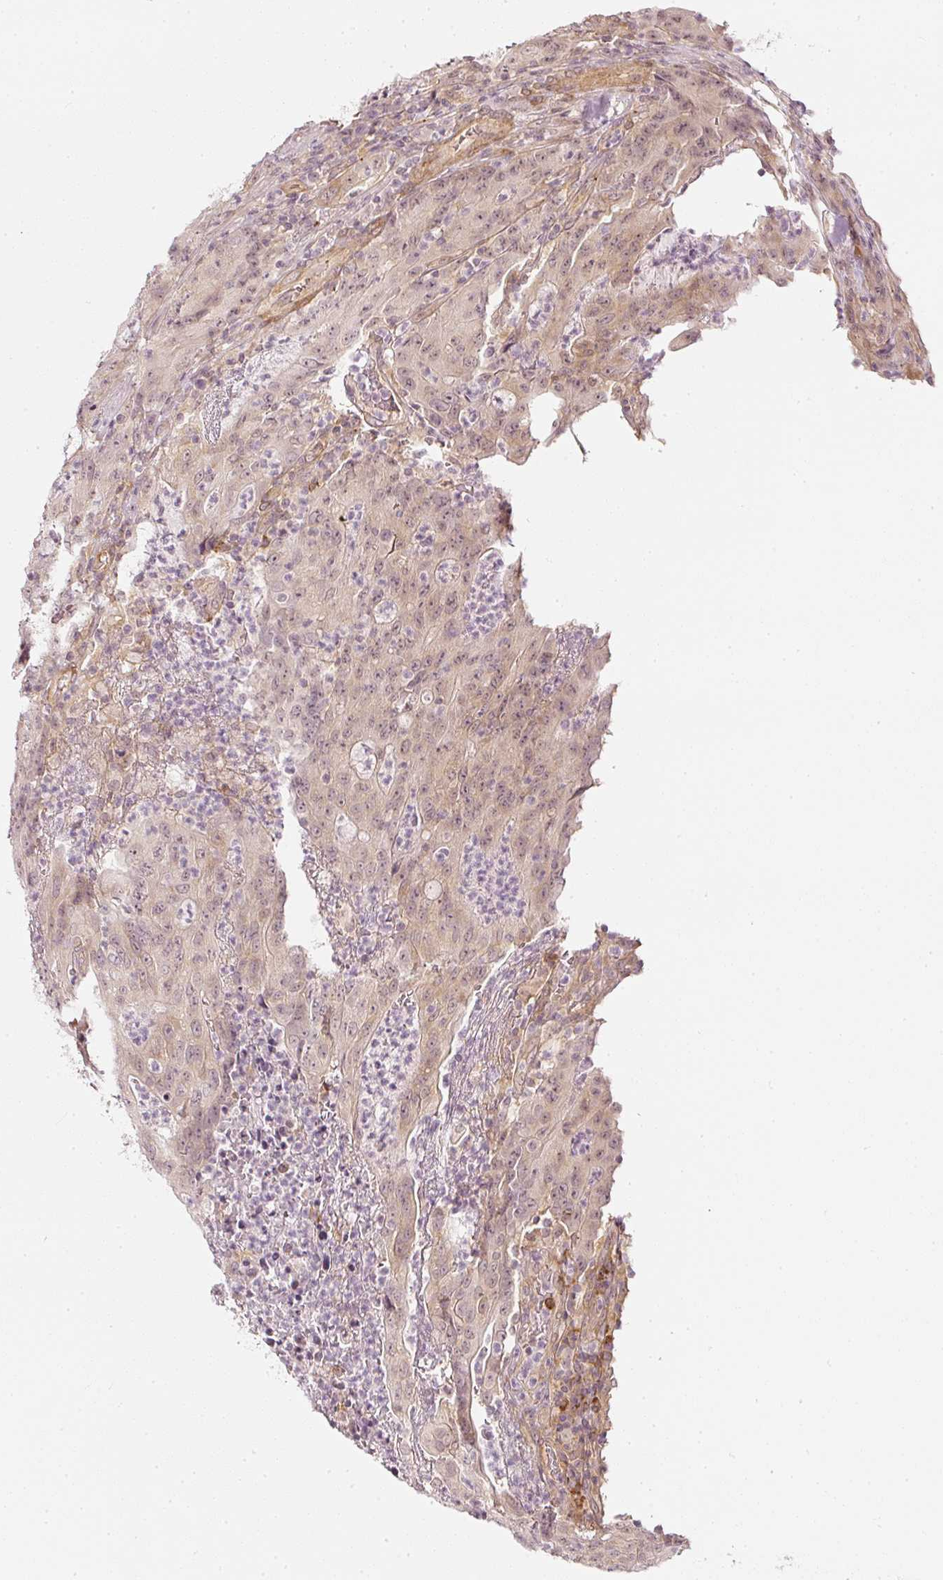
{"staining": {"intensity": "weak", "quantity": ">75%", "location": "cytoplasmic/membranous,nuclear"}, "tissue": "colorectal cancer", "cell_type": "Tumor cells", "image_type": "cancer", "snomed": [{"axis": "morphology", "description": "Adenocarcinoma, NOS"}, {"axis": "topography", "description": "Colon"}], "caption": "Immunohistochemistry (IHC) image of neoplastic tissue: colorectal cancer (adenocarcinoma) stained using IHC displays low levels of weak protein expression localized specifically in the cytoplasmic/membranous and nuclear of tumor cells, appearing as a cytoplasmic/membranous and nuclear brown color.", "gene": "DRD2", "patient": {"sex": "male", "age": 83}}